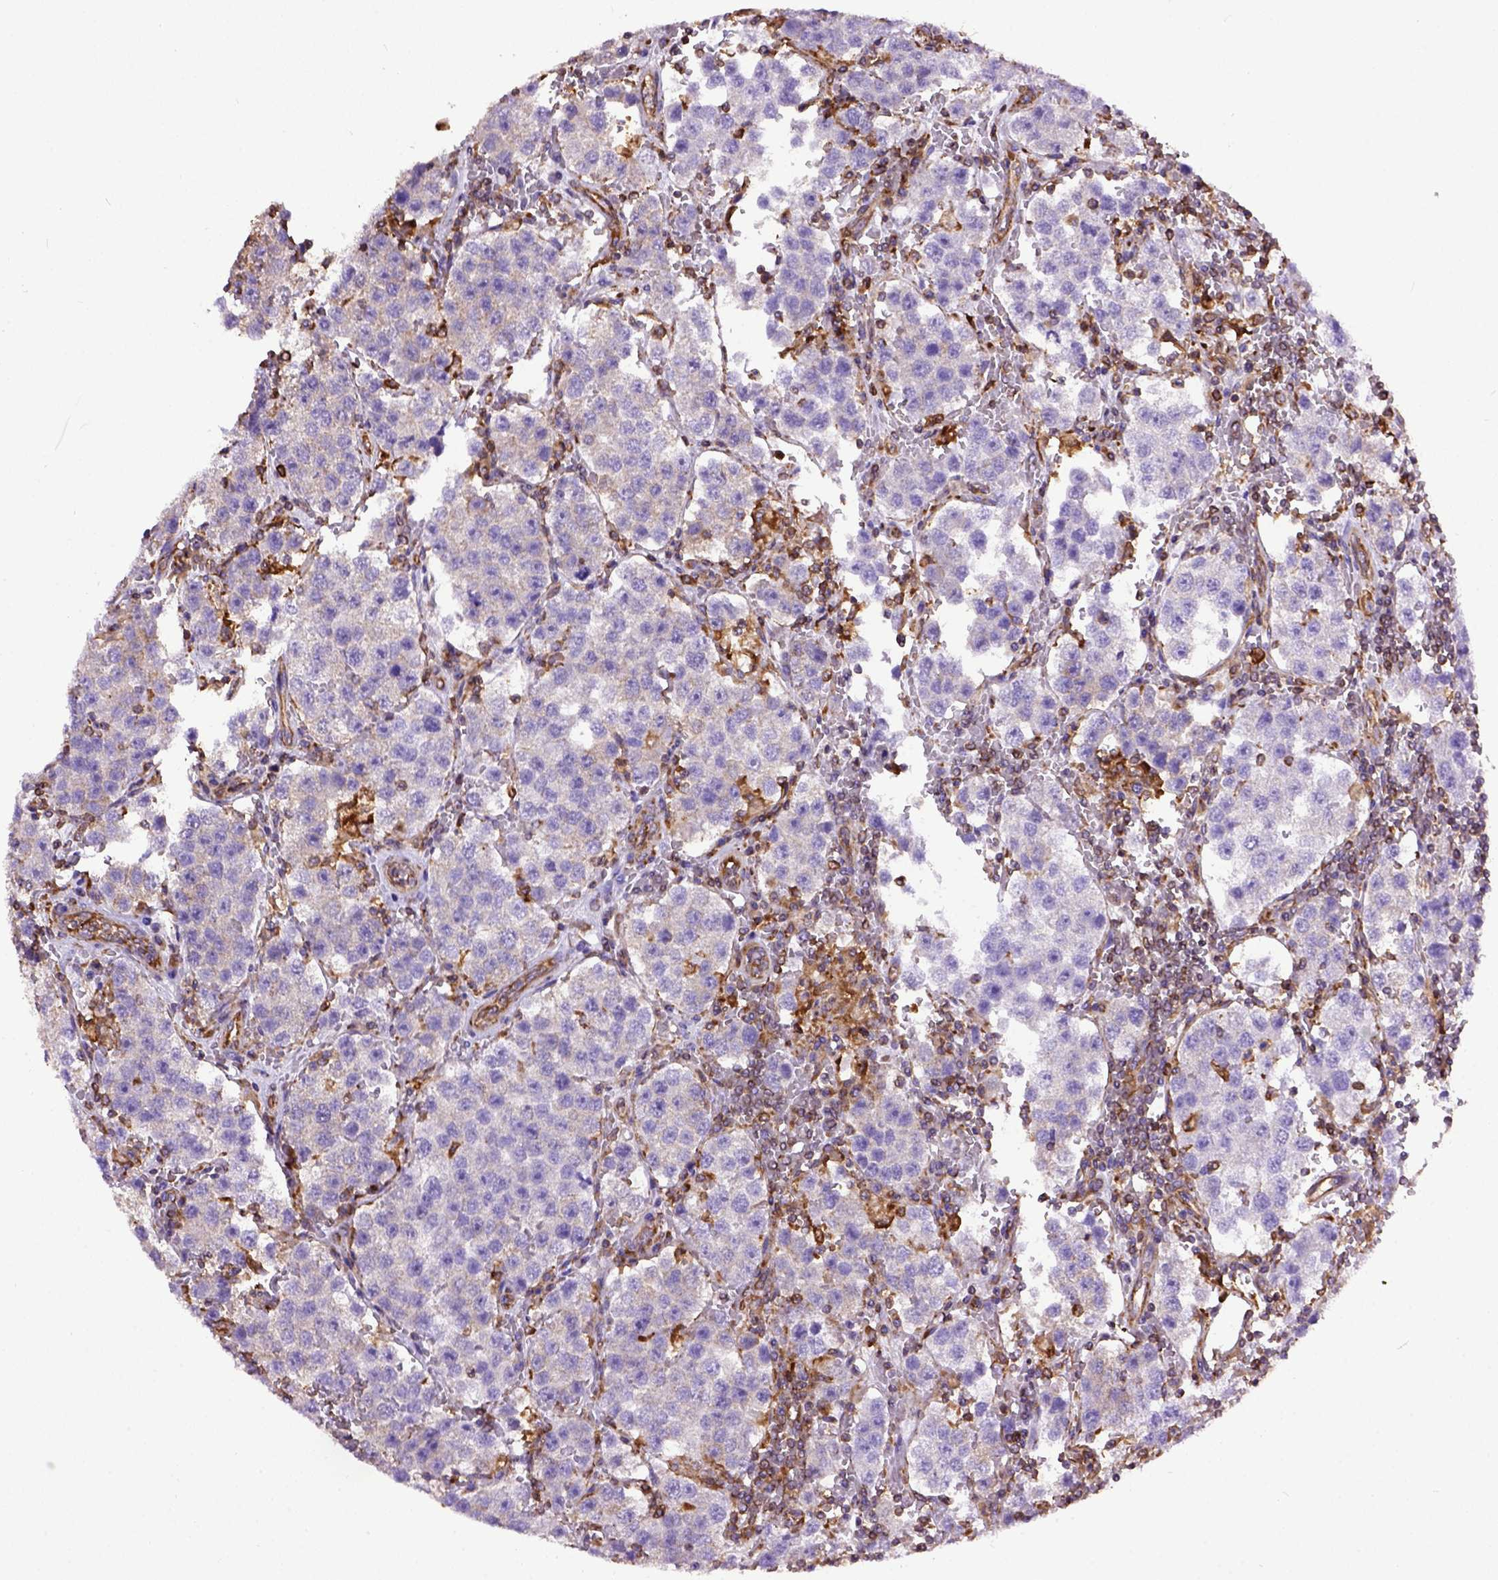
{"staining": {"intensity": "negative", "quantity": "none", "location": "none"}, "tissue": "testis cancer", "cell_type": "Tumor cells", "image_type": "cancer", "snomed": [{"axis": "morphology", "description": "Seminoma, NOS"}, {"axis": "topography", "description": "Testis"}], "caption": "A histopathology image of human testis seminoma is negative for staining in tumor cells. Nuclei are stained in blue.", "gene": "MVP", "patient": {"sex": "male", "age": 37}}